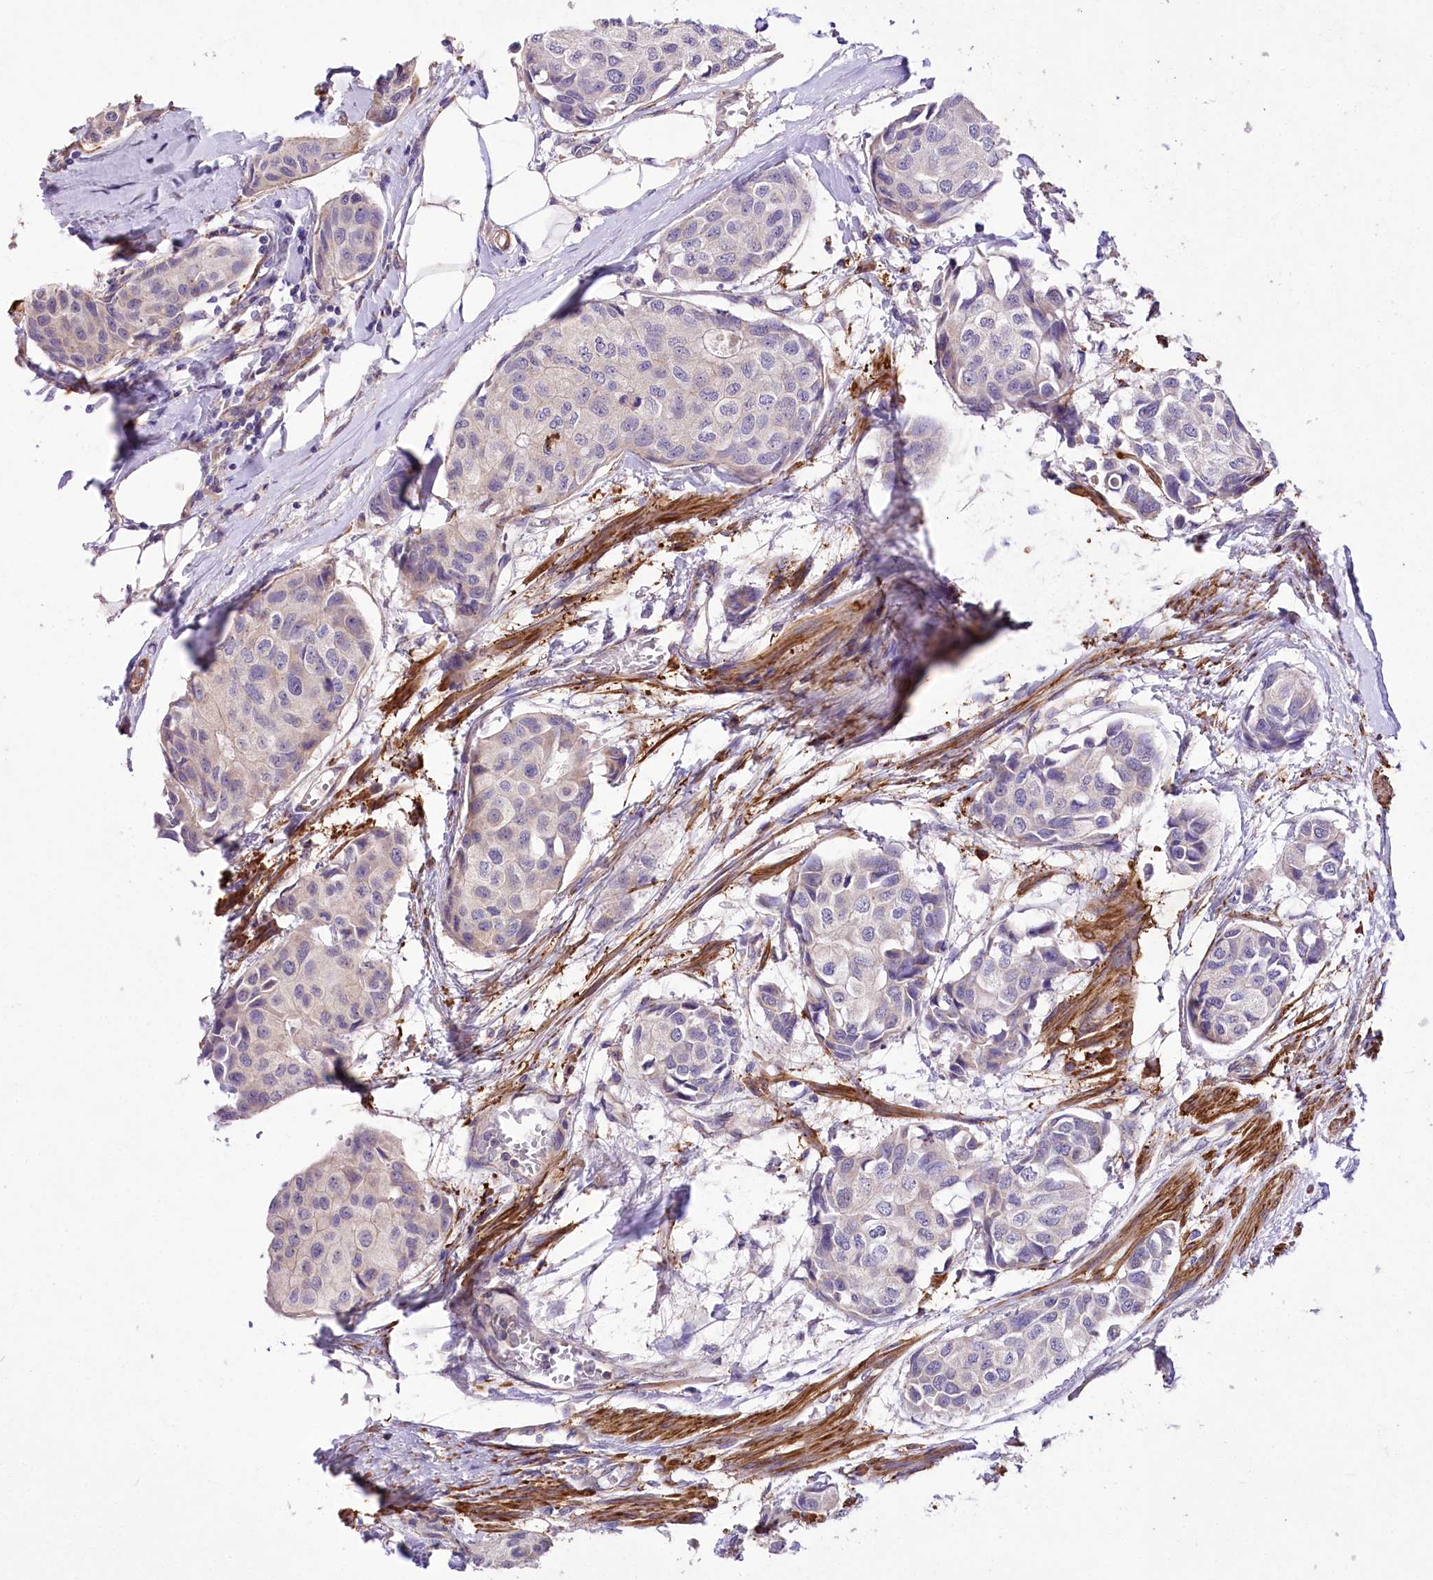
{"staining": {"intensity": "negative", "quantity": "none", "location": "none"}, "tissue": "breast cancer", "cell_type": "Tumor cells", "image_type": "cancer", "snomed": [{"axis": "morphology", "description": "Duct carcinoma"}, {"axis": "topography", "description": "Breast"}], "caption": "High magnification brightfield microscopy of breast cancer stained with DAB (brown) and counterstained with hematoxylin (blue): tumor cells show no significant positivity.", "gene": "RDH16", "patient": {"sex": "female", "age": 80}}